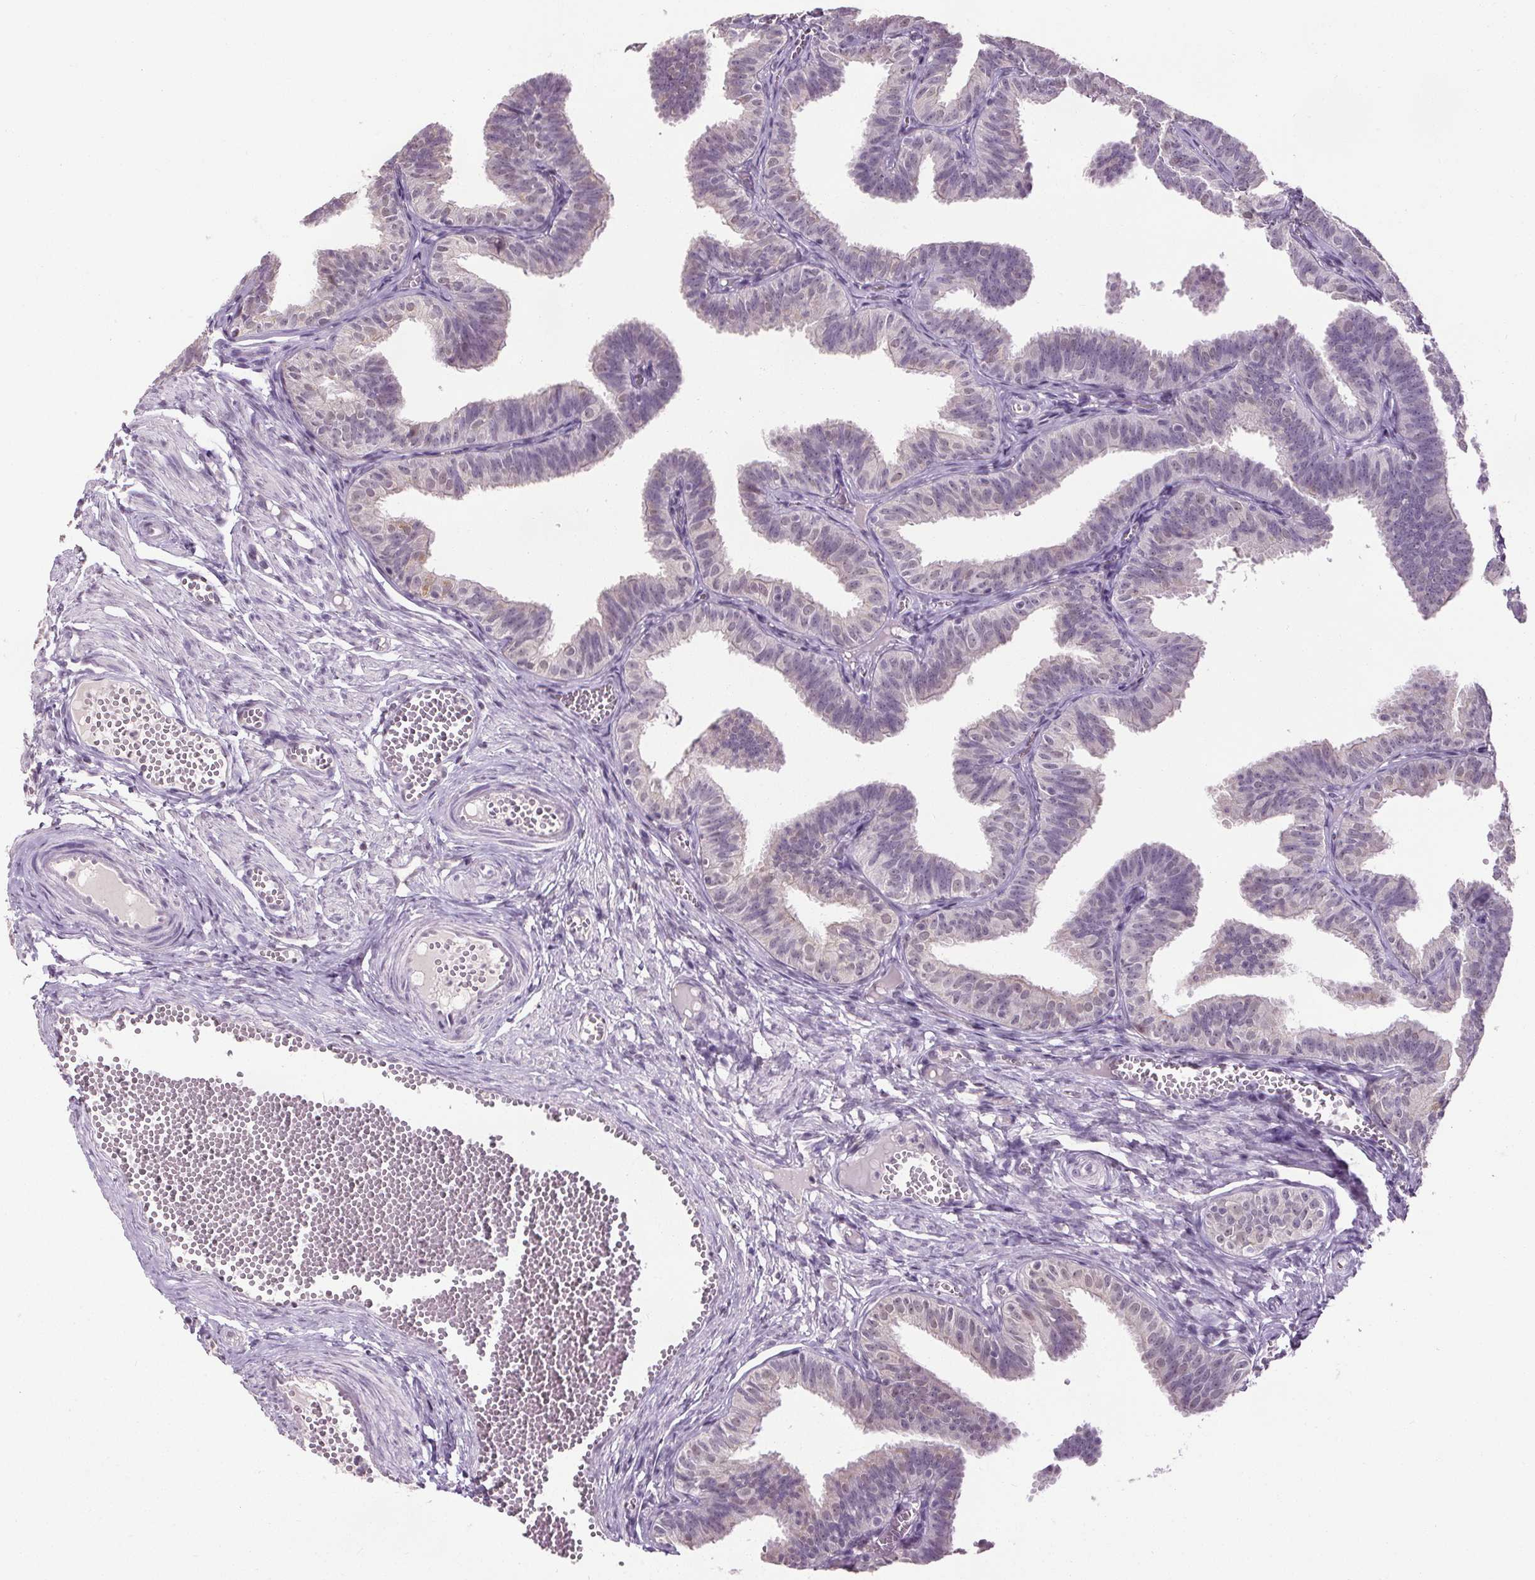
{"staining": {"intensity": "negative", "quantity": "none", "location": "none"}, "tissue": "fallopian tube", "cell_type": "Glandular cells", "image_type": "normal", "snomed": [{"axis": "morphology", "description": "Normal tissue, NOS"}, {"axis": "topography", "description": "Fallopian tube"}], "caption": "Glandular cells show no significant expression in unremarkable fallopian tube. (DAB immunohistochemistry (IHC) with hematoxylin counter stain).", "gene": "SLC2A9", "patient": {"sex": "female", "age": 25}}